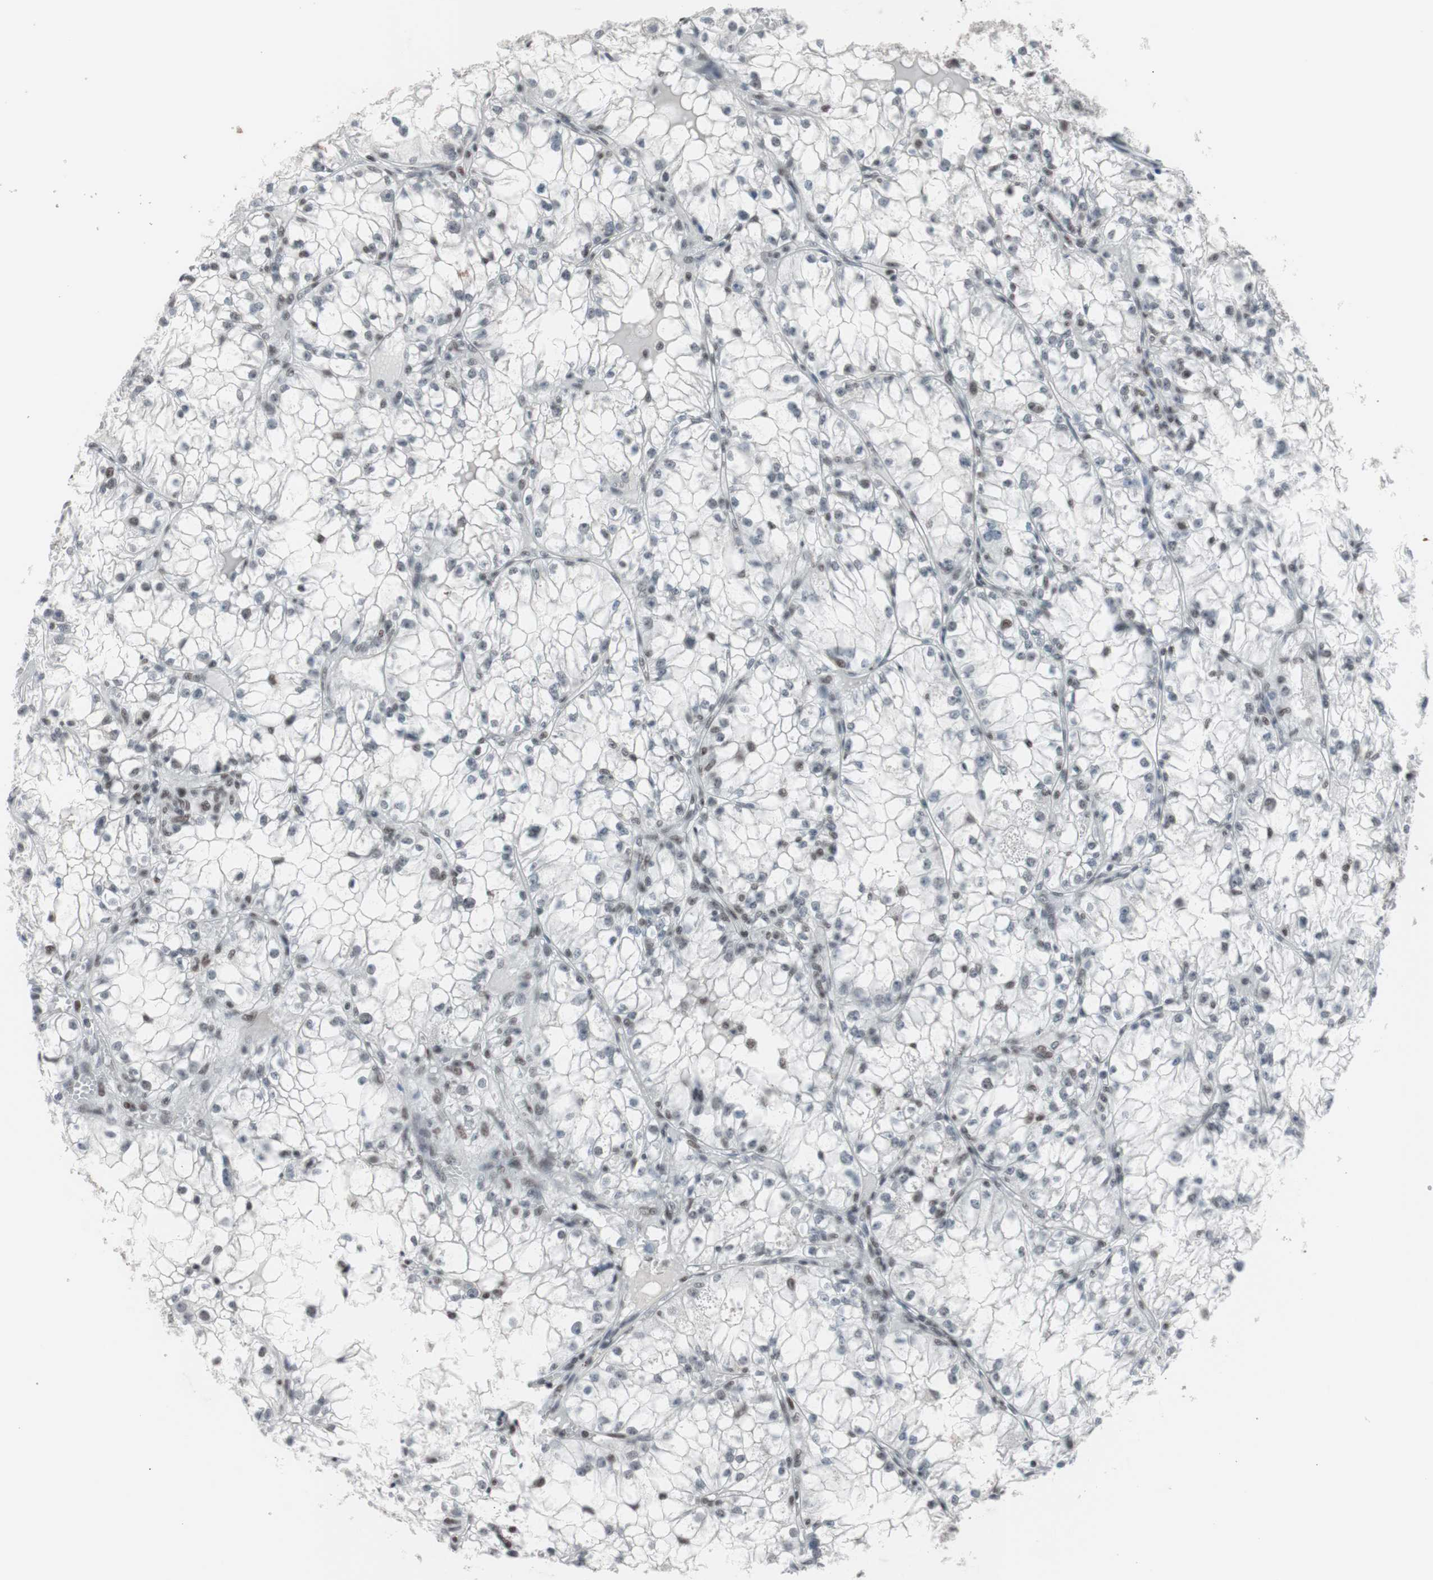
{"staining": {"intensity": "weak", "quantity": "<25%", "location": "nuclear"}, "tissue": "renal cancer", "cell_type": "Tumor cells", "image_type": "cancer", "snomed": [{"axis": "morphology", "description": "Adenocarcinoma, NOS"}, {"axis": "topography", "description": "Kidney"}], "caption": "This image is of renal cancer stained with IHC to label a protein in brown with the nuclei are counter-stained blue. There is no positivity in tumor cells.", "gene": "ARID1A", "patient": {"sex": "male", "age": 56}}